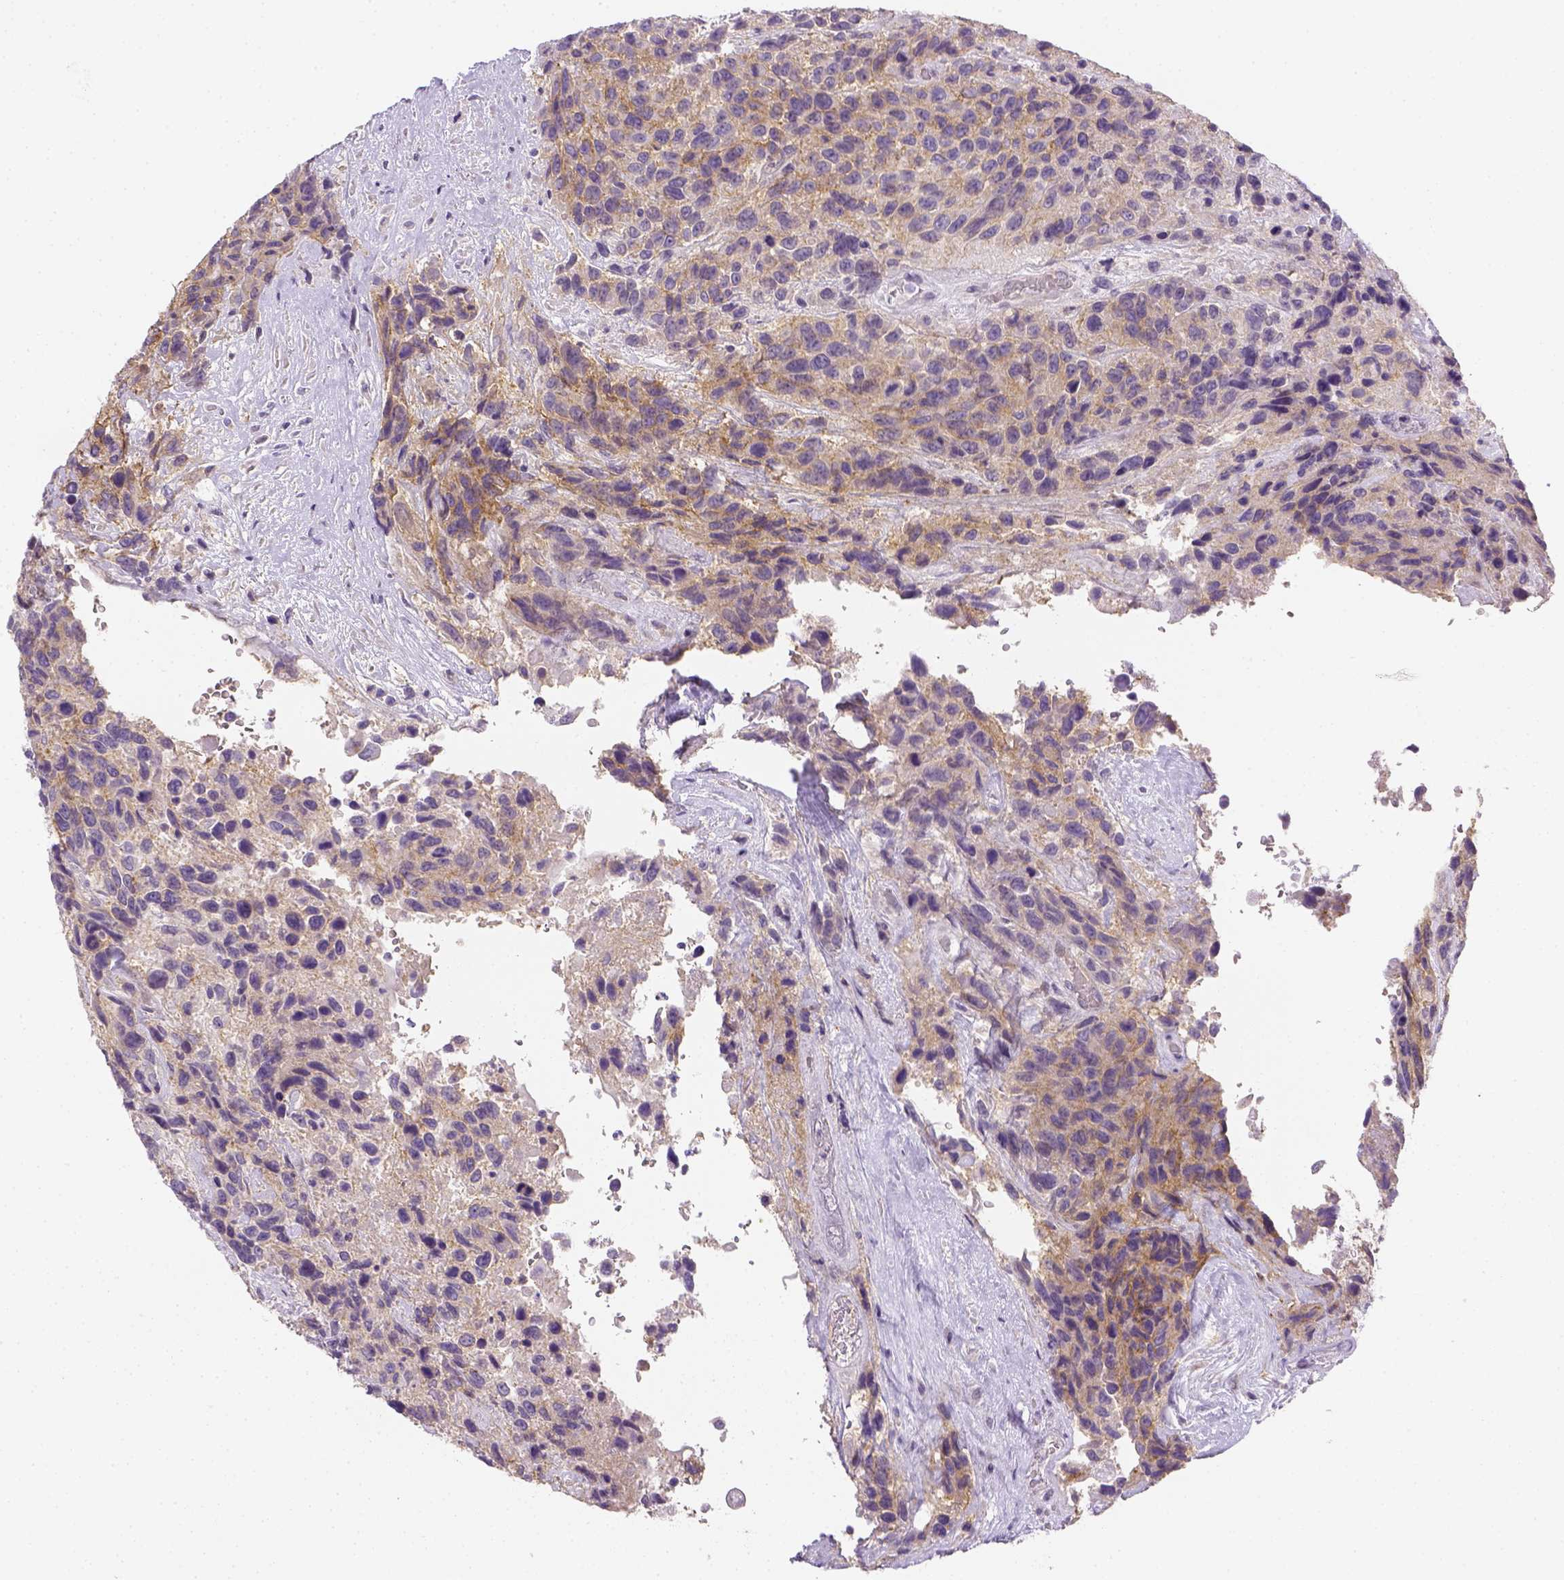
{"staining": {"intensity": "weak", "quantity": ">75%", "location": "cytoplasmic/membranous"}, "tissue": "urothelial cancer", "cell_type": "Tumor cells", "image_type": "cancer", "snomed": [{"axis": "morphology", "description": "Urothelial carcinoma, High grade"}, {"axis": "topography", "description": "Urinary bladder"}], "caption": "A high-resolution photomicrograph shows immunohistochemistry (IHC) staining of urothelial carcinoma (high-grade), which demonstrates weak cytoplasmic/membranous expression in about >75% of tumor cells. The staining was performed using DAB (3,3'-diaminobenzidine), with brown indicating positive protein expression. Nuclei are stained blue with hematoxylin.", "gene": "CACNB1", "patient": {"sex": "female", "age": 70}}